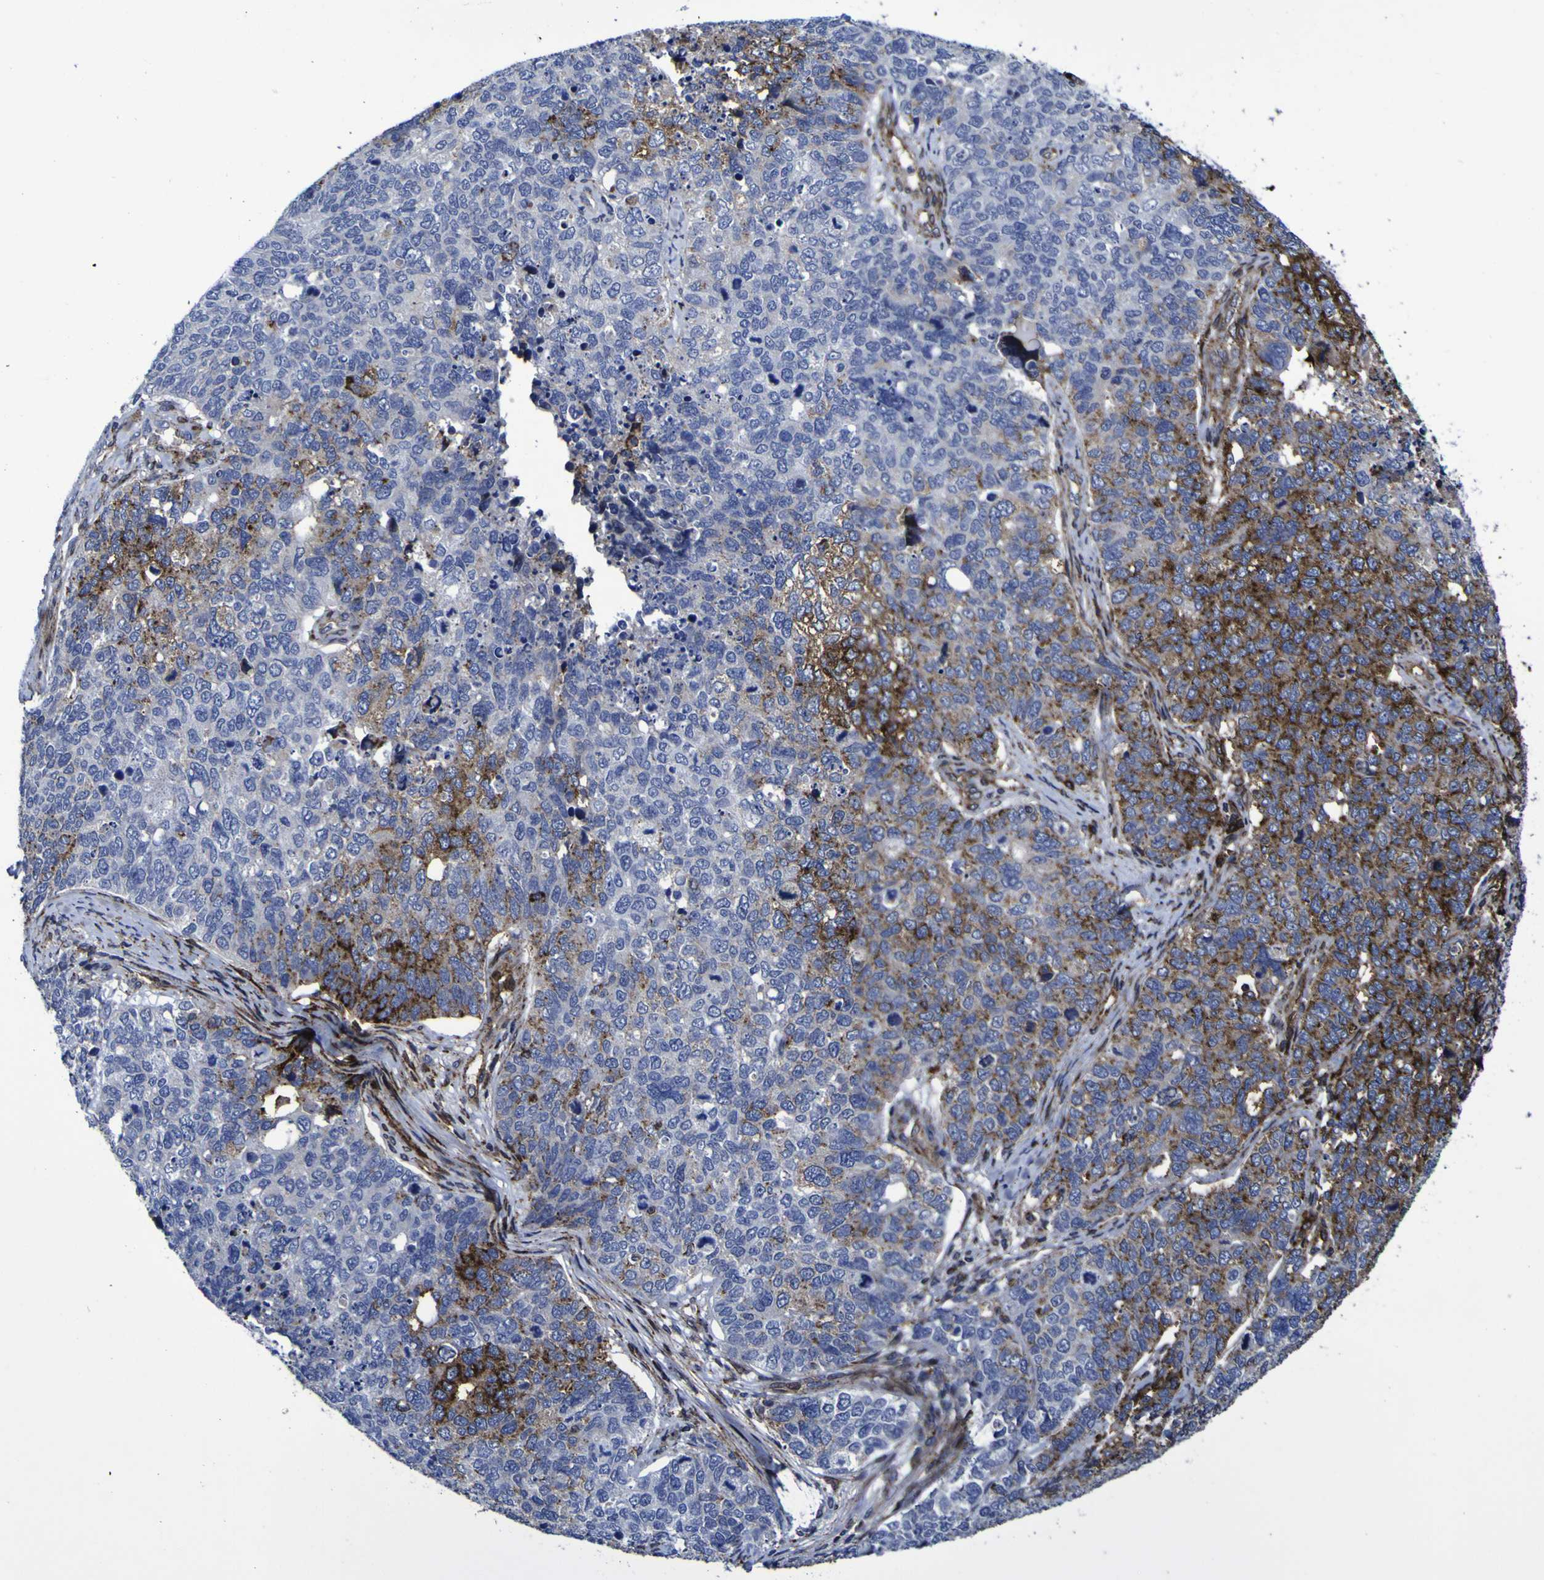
{"staining": {"intensity": "strong", "quantity": "<25%", "location": "cytoplasmic/membranous"}, "tissue": "cervical cancer", "cell_type": "Tumor cells", "image_type": "cancer", "snomed": [{"axis": "morphology", "description": "Squamous cell carcinoma, NOS"}, {"axis": "topography", "description": "Cervix"}], "caption": "The image demonstrates a brown stain indicating the presence of a protein in the cytoplasmic/membranous of tumor cells in squamous cell carcinoma (cervical). (Stains: DAB (3,3'-diaminobenzidine) in brown, nuclei in blue, Microscopy: brightfield microscopy at high magnification).", "gene": "MGLL", "patient": {"sex": "female", "age": 63}}